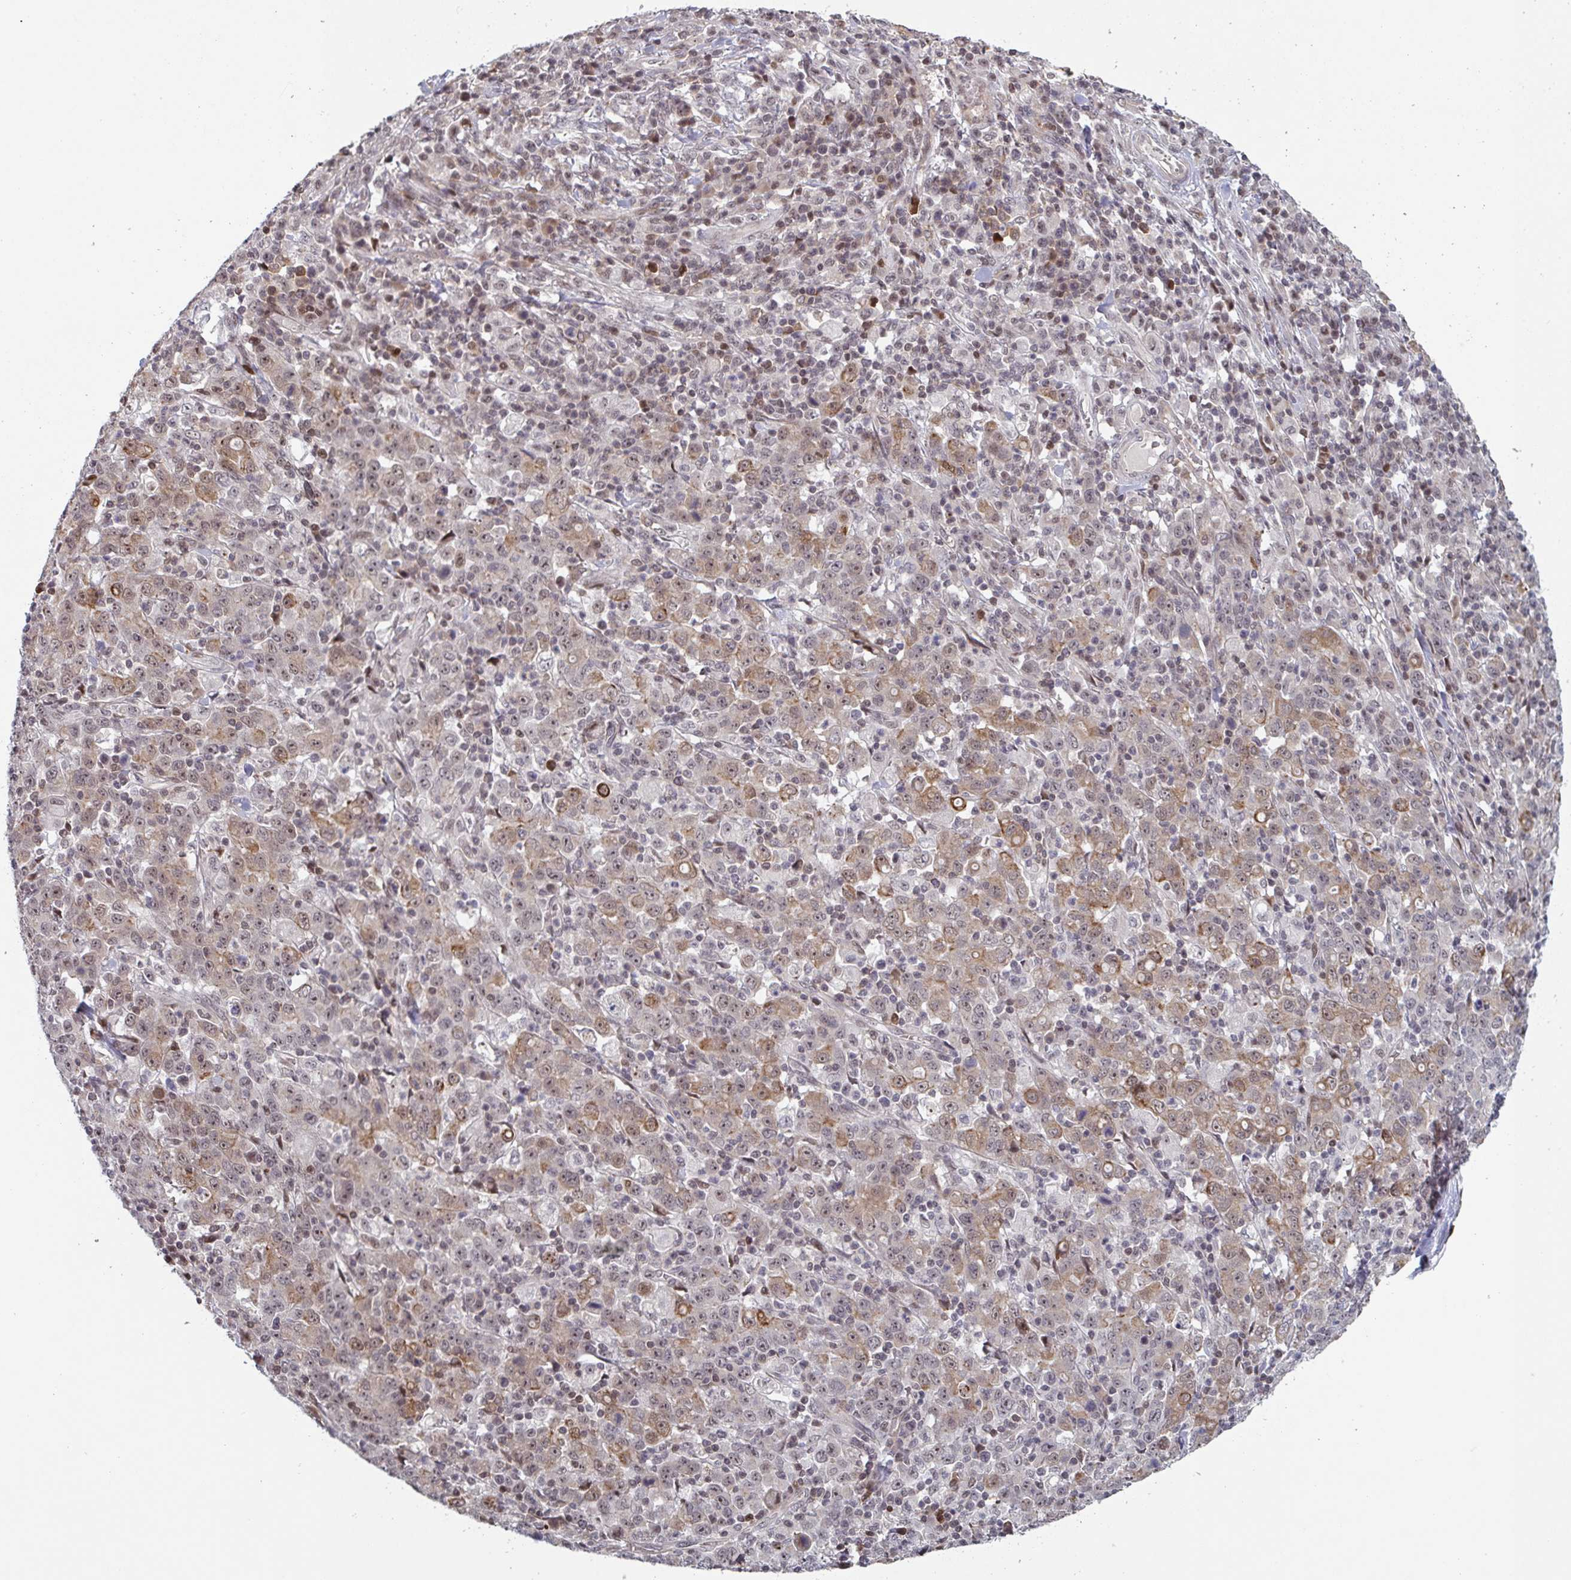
{"staining": {"intensity": "moderate", "quantity": "25%-75%", "location": "cytoplasmic/membranous,nuclear"}, "tissue": "stomach cancer", "cell_type": "Tumor cells", "image_type": "cancer", "snomed": [{"axis": "morphology", "description": "Adenocarcinoma, NOS"}, {"axis": "topography", "description": "Stomach, upper"}], "caption": "The photomicrograph reveals immunohistochemical staining of stomach cancer (adenocarcinoma). There is moderate cytoplasmic/membranous and nuclear positivity is identified in approximately 25%-75% of tumor cells.", "gene": "NLRP13", "patient": {"sex": "male", "age": 69}}